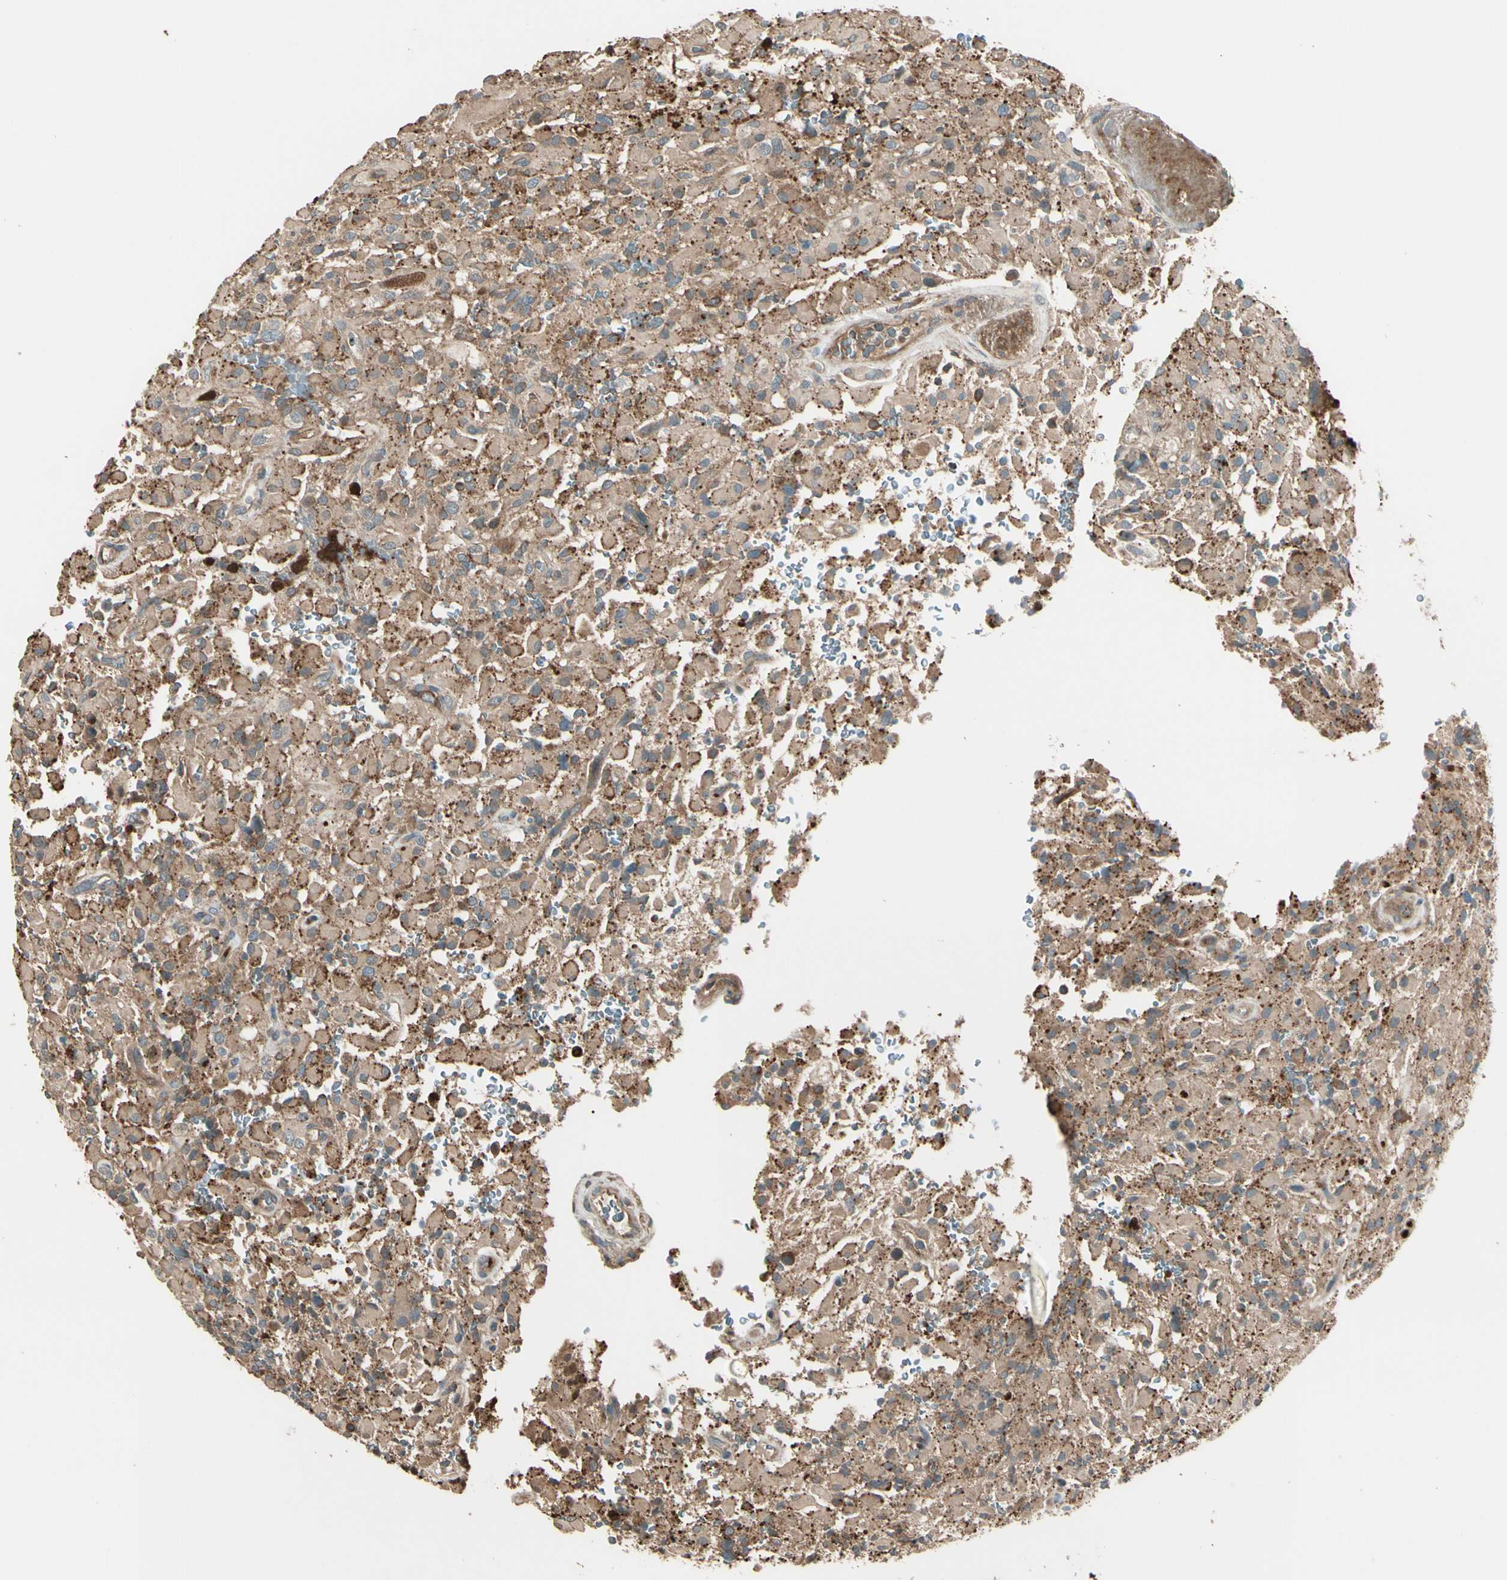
{"staining": {"intensity": "moderate", "quantity": "25%-75%", "location": "cytoplasmic/membranous"}, "tissue": "glioma", "cell_type": "Tumor cells", "image_type": "cancer", "snomed": [{"axis": "morphology", "description": "Glioma, malignant, High grade"}, {"axis": "topography", "description": "Brain"}], "caption": "This photomicrograph exhibits malignant high-grade glioma stained with immunohistochemistry to label a protein in brown. The cytoplasmic/membranous of tumor cells show moderate positivity for the protein. Nuclei are counter-stained blue.", "gene": "STX11", "patient": {"sex": "male", "age": 71}}